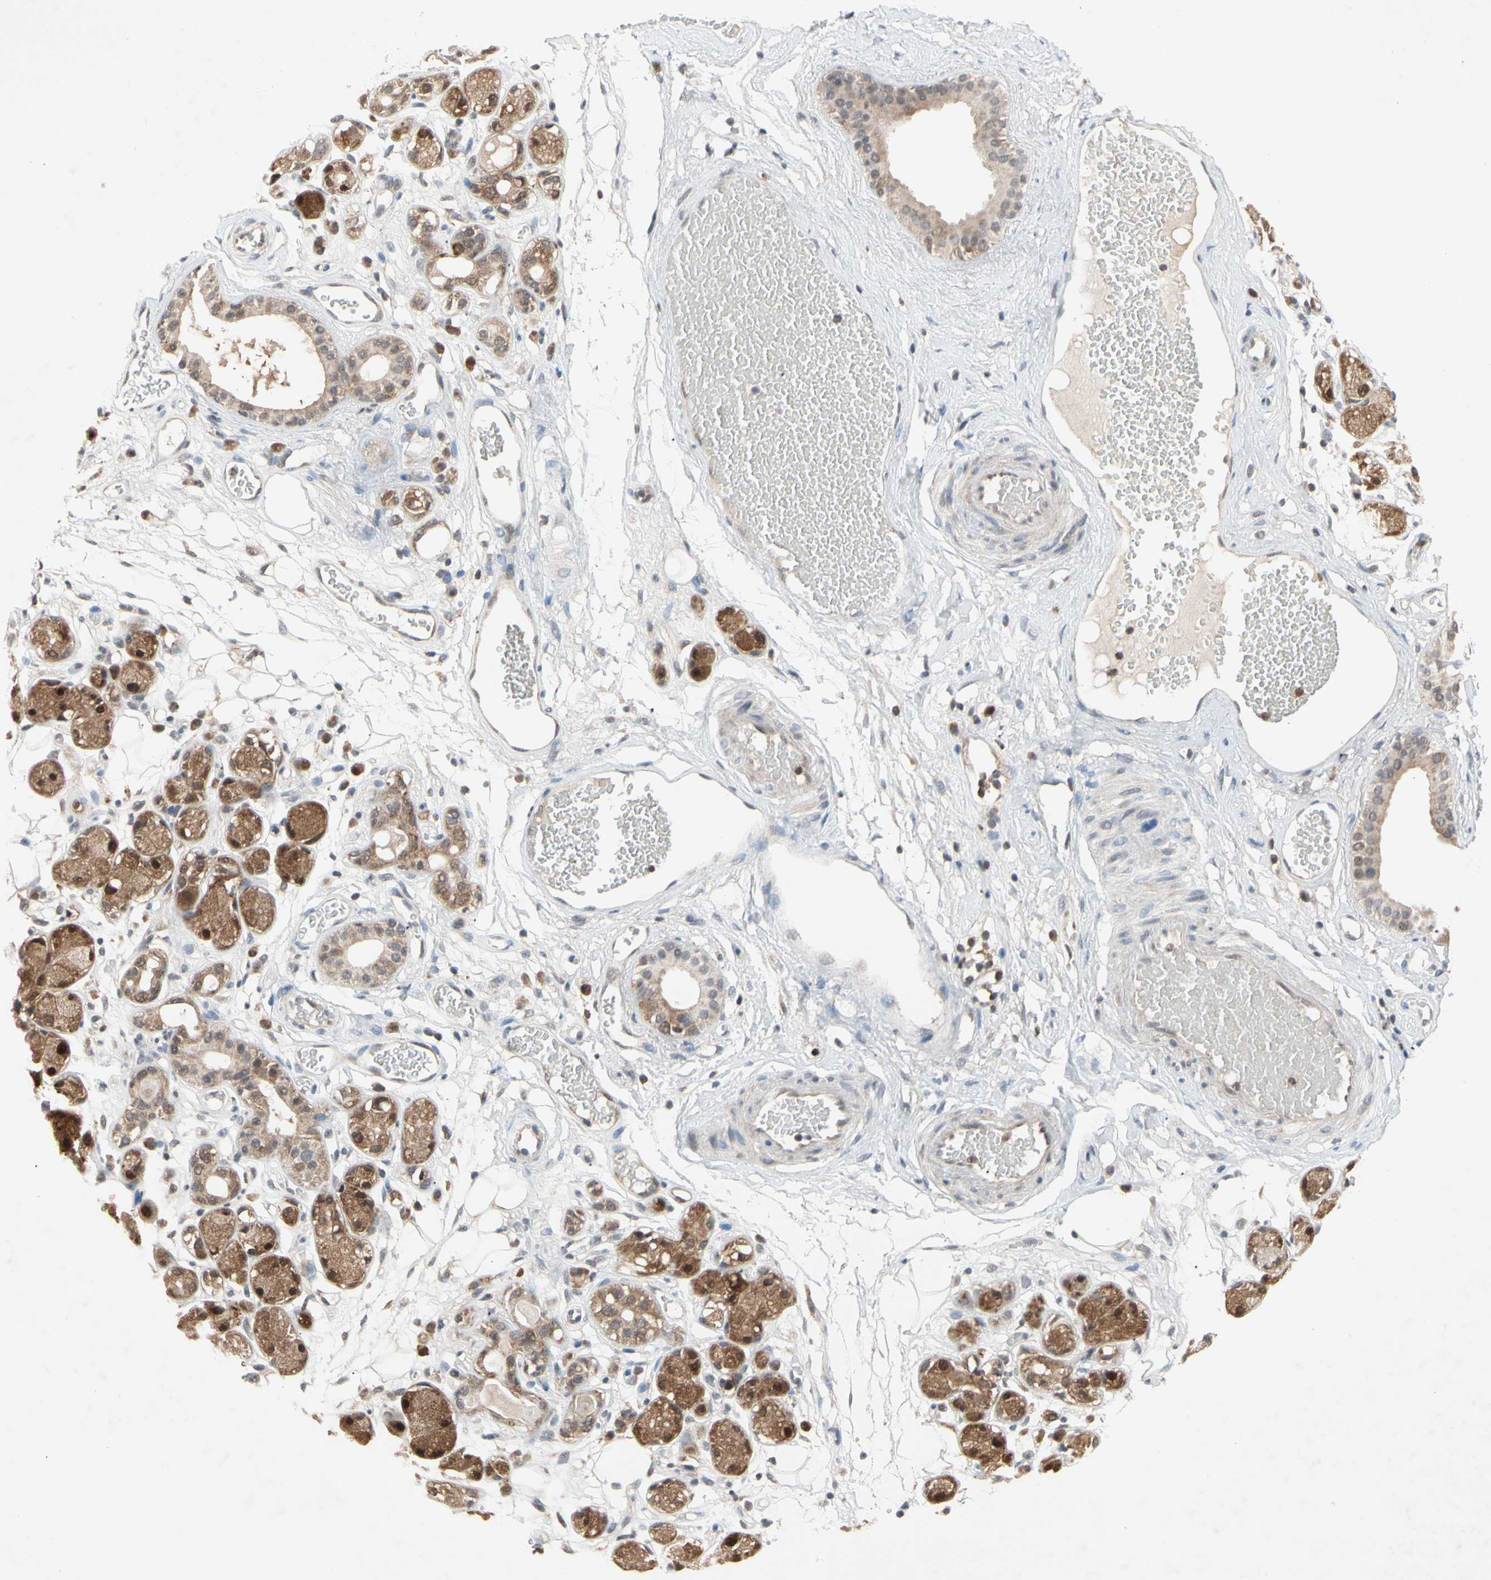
{"staining": {"intensity": "negative", "quantity": "none", "location": "none"}, "tissue": "adipose tissue", "cell_type": "Adipocytes", "image_type": "normal", "snomed": [{"axis": "morphology", "description": "Normal tissue, NOS"}, {"axis": "morphology", "description": "Inflammation, NOS"}, {"axis": "topography", "description": "Vascular tissue"}, {"axis": "topography", "description": "Salivary gland"}], "caption": "The histopathology image displays no staining of adipocytes in normal adipose tissue. (DAB immunohistochemistry, high magnification).", "gene": "MTHFS", "patient": {"sex": "female", "age": 75}}